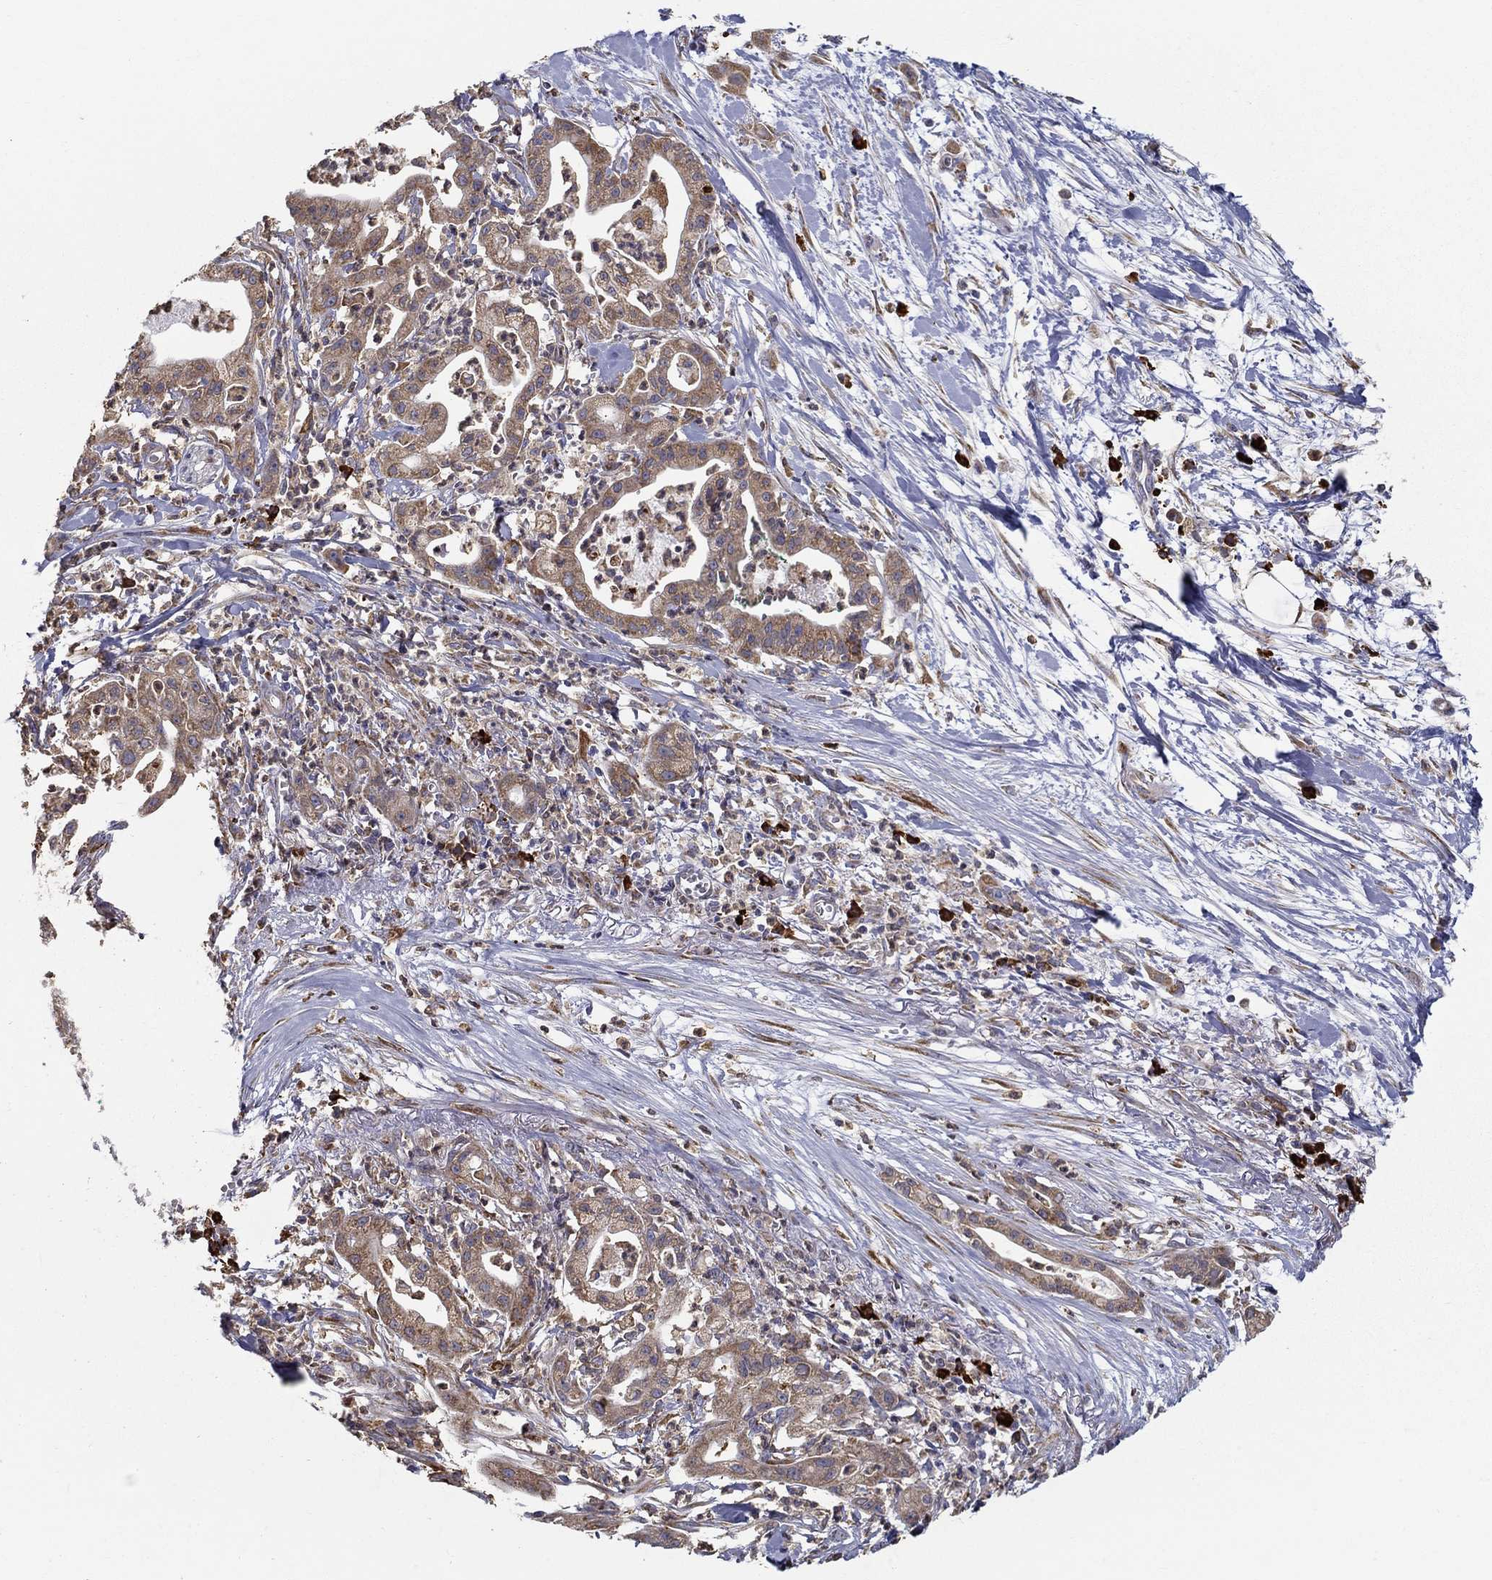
{"staining": {"intensity": "weak", "quantity": ">75%", "location": "cytoplasmic/membranous"}, "tissue": "pancreatic cancer", "cell_type": "Tumor cells", "image_type": "cancer", "snomed": [{"axis": "morphology", "description": "Normal tissue, NOS"}, {"axis": "morphology", "description": "Adenocarcinoma, NOS"}, {"axis": "topography", "description": "Lymph node"}, {"axis": "topography", "description": "Pancreas"}], "caption": "This photomicrograph exhibits pancreatic cancer stained with immunohistochemistry (IHC) to label a protein in brown. The cytoplasmic/membranous of tumor cells show weak positivity for the protein. Nuclei are counter-stained blue.", "gene": "PRDX4", "patient": {"sex": "female", "age": 58}}